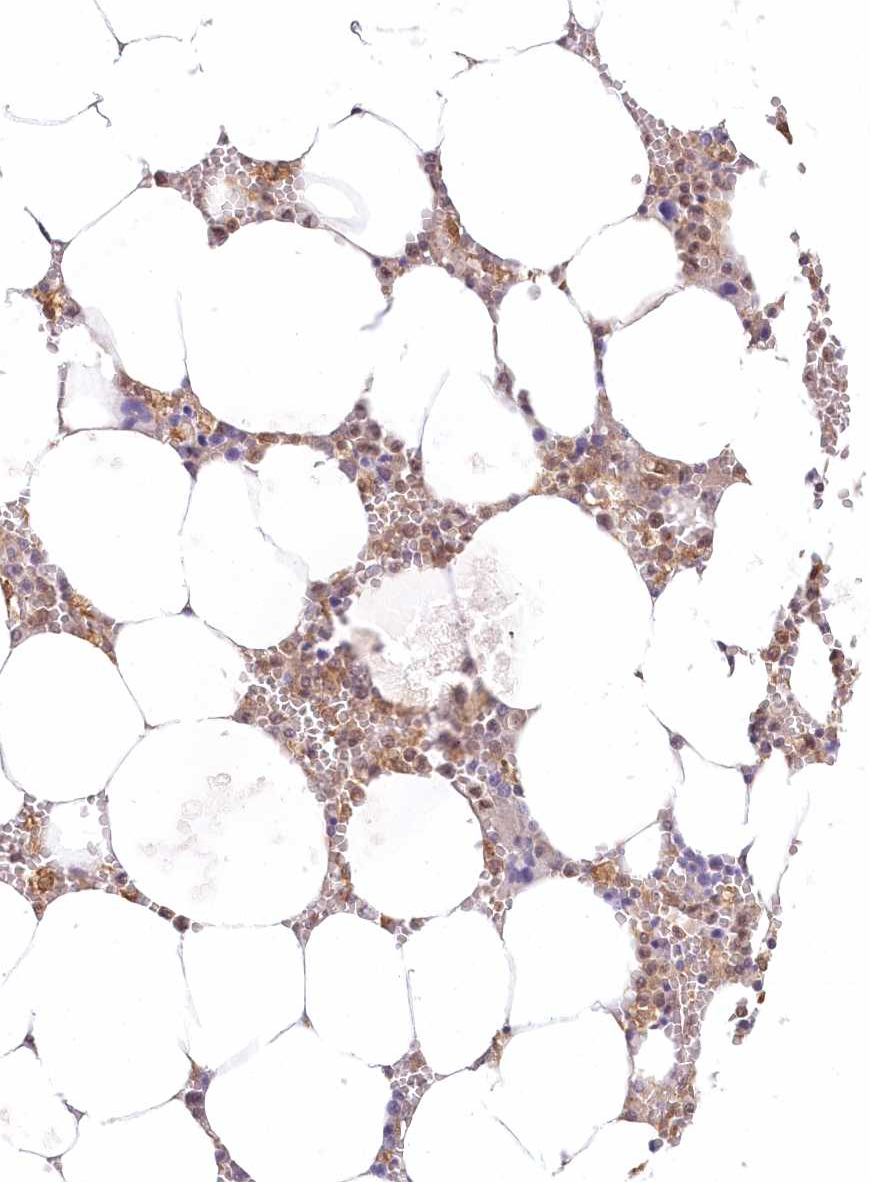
{"staining": {"intensity": "moderate", "quantity": "25%-75%", "location": "nuclear"}, "tissue": "bone marrow", "cell_type": "Hematopoietic cells", "image_type": "normal", "snomed": [{"axis": "morphology", "description": "Normal tissue, NOS"}, {"axis": "topography", "description": "Bone marrow"}], "caption": "Immunohistochemical staining of benign human bone marrow displays medium levels of moderate nuclear staining in about 25%-75% of hematopoietic cells. (DAB (3,3'-diaminobenzidine) = brown stain, brightfield microscopy at high magnification).", "gene": "RNPEP", "patient": {"sex": "male", "age": 70}}